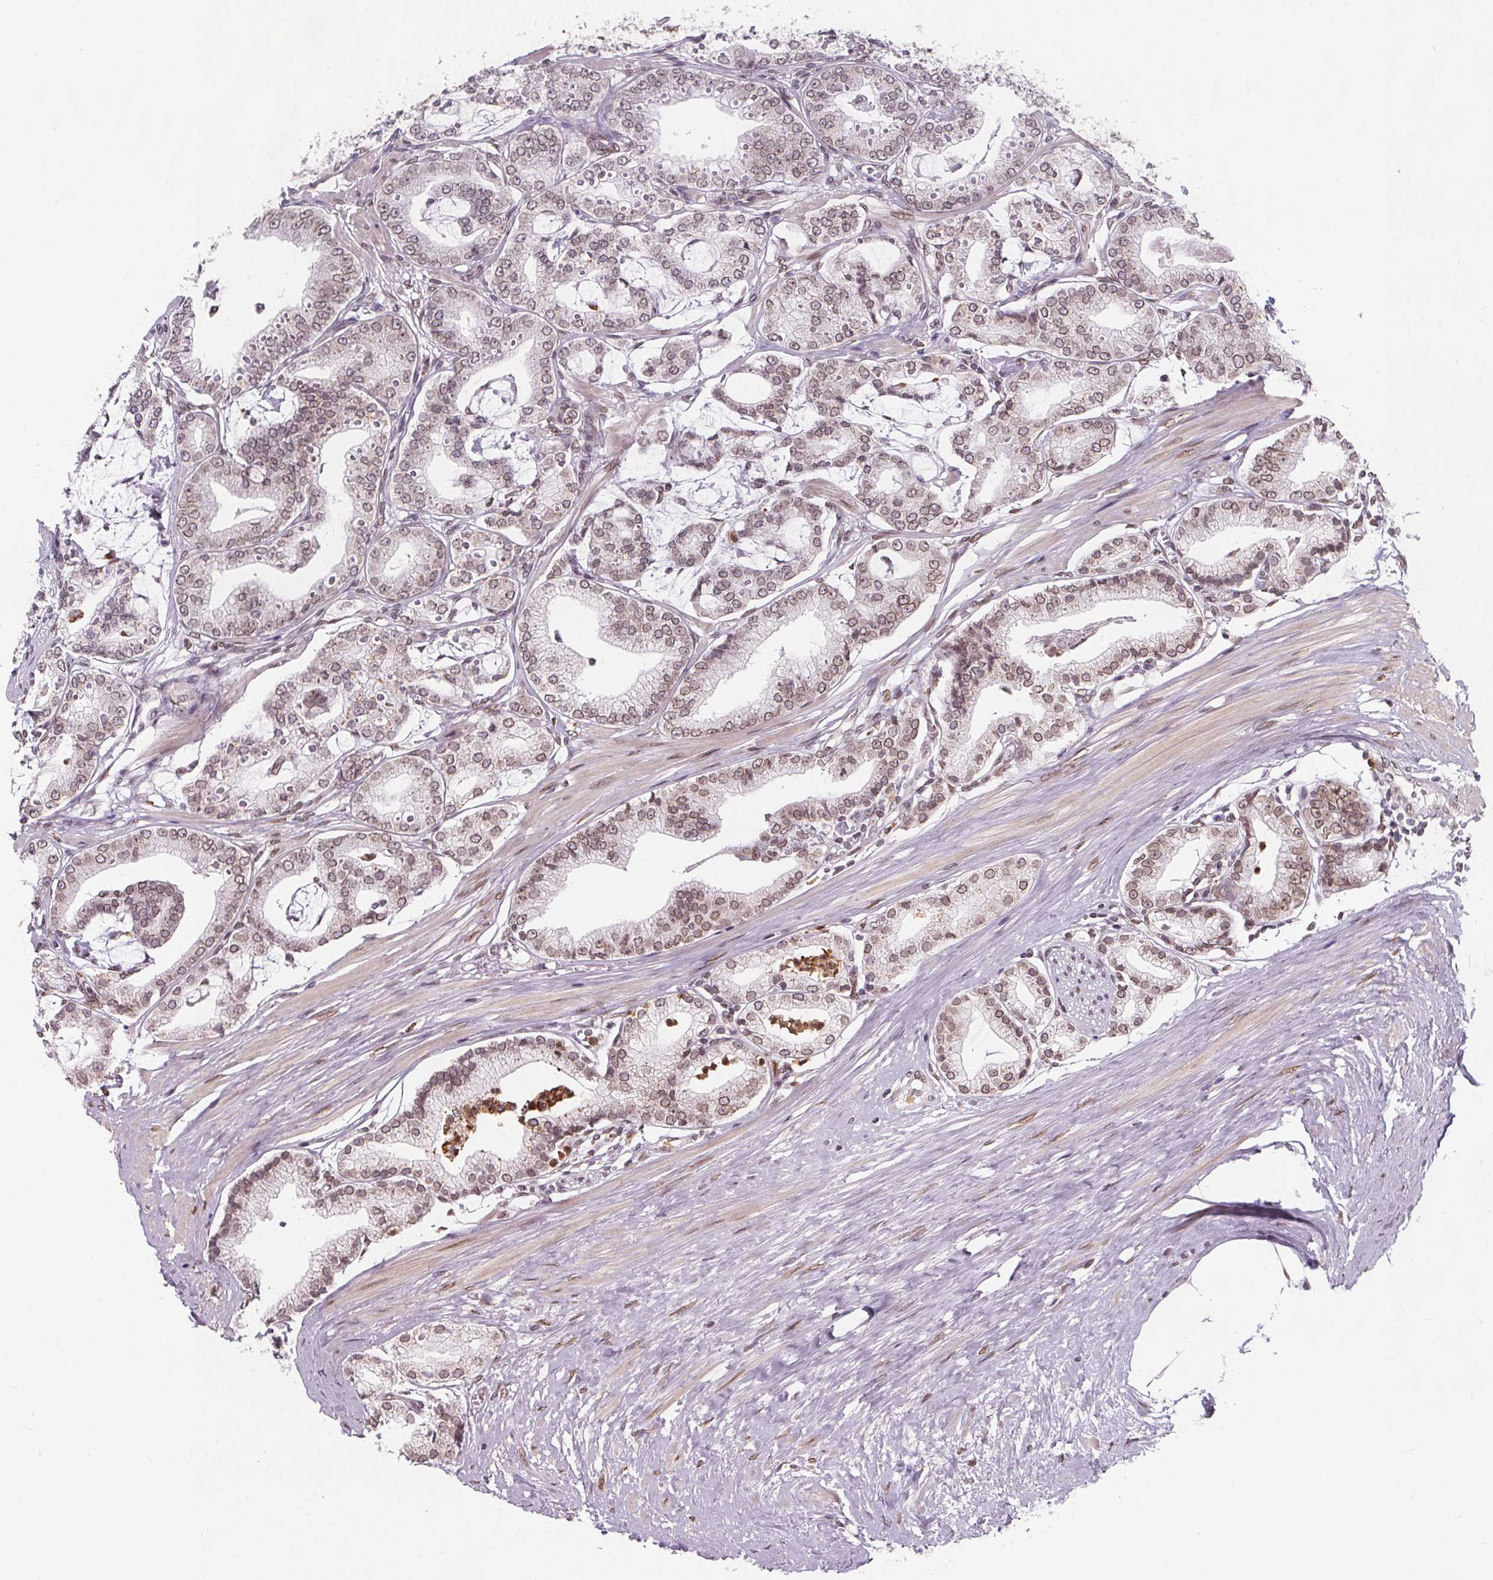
{"staining": {"intensity": "moderate", "quantity": "25%-75%", "location": "cytoplasmic/membranous,nuclear"}, "tissue": "prostate cancer", "cell_type": "Tumor cells", "image_type": "cancer", "snomed": [{"axis": "morphology", "description": "Adenocarcinoma, NOS"}, {"axis": "topography", "description": "Prostate and seminal vesicle, NOS"}], "caption": "Immunohistochemistry (IHC) staining of adenocarcinoma (prostate), which demonstrates medium levels of moderate cytoplasmic/membranous and nuclear positivity in about 25%-75% of tumor cells indicating moderate cytoplasmic/membranous and nuclear protein expression. The staining was performed using DAB (3,3'-diaminobenzidine) (brown) for protein detection and nuclei were counterstained in hematoxylin (blue).", "gene": "TTC39C", "patient": {"sex": "male", "age": 63}}